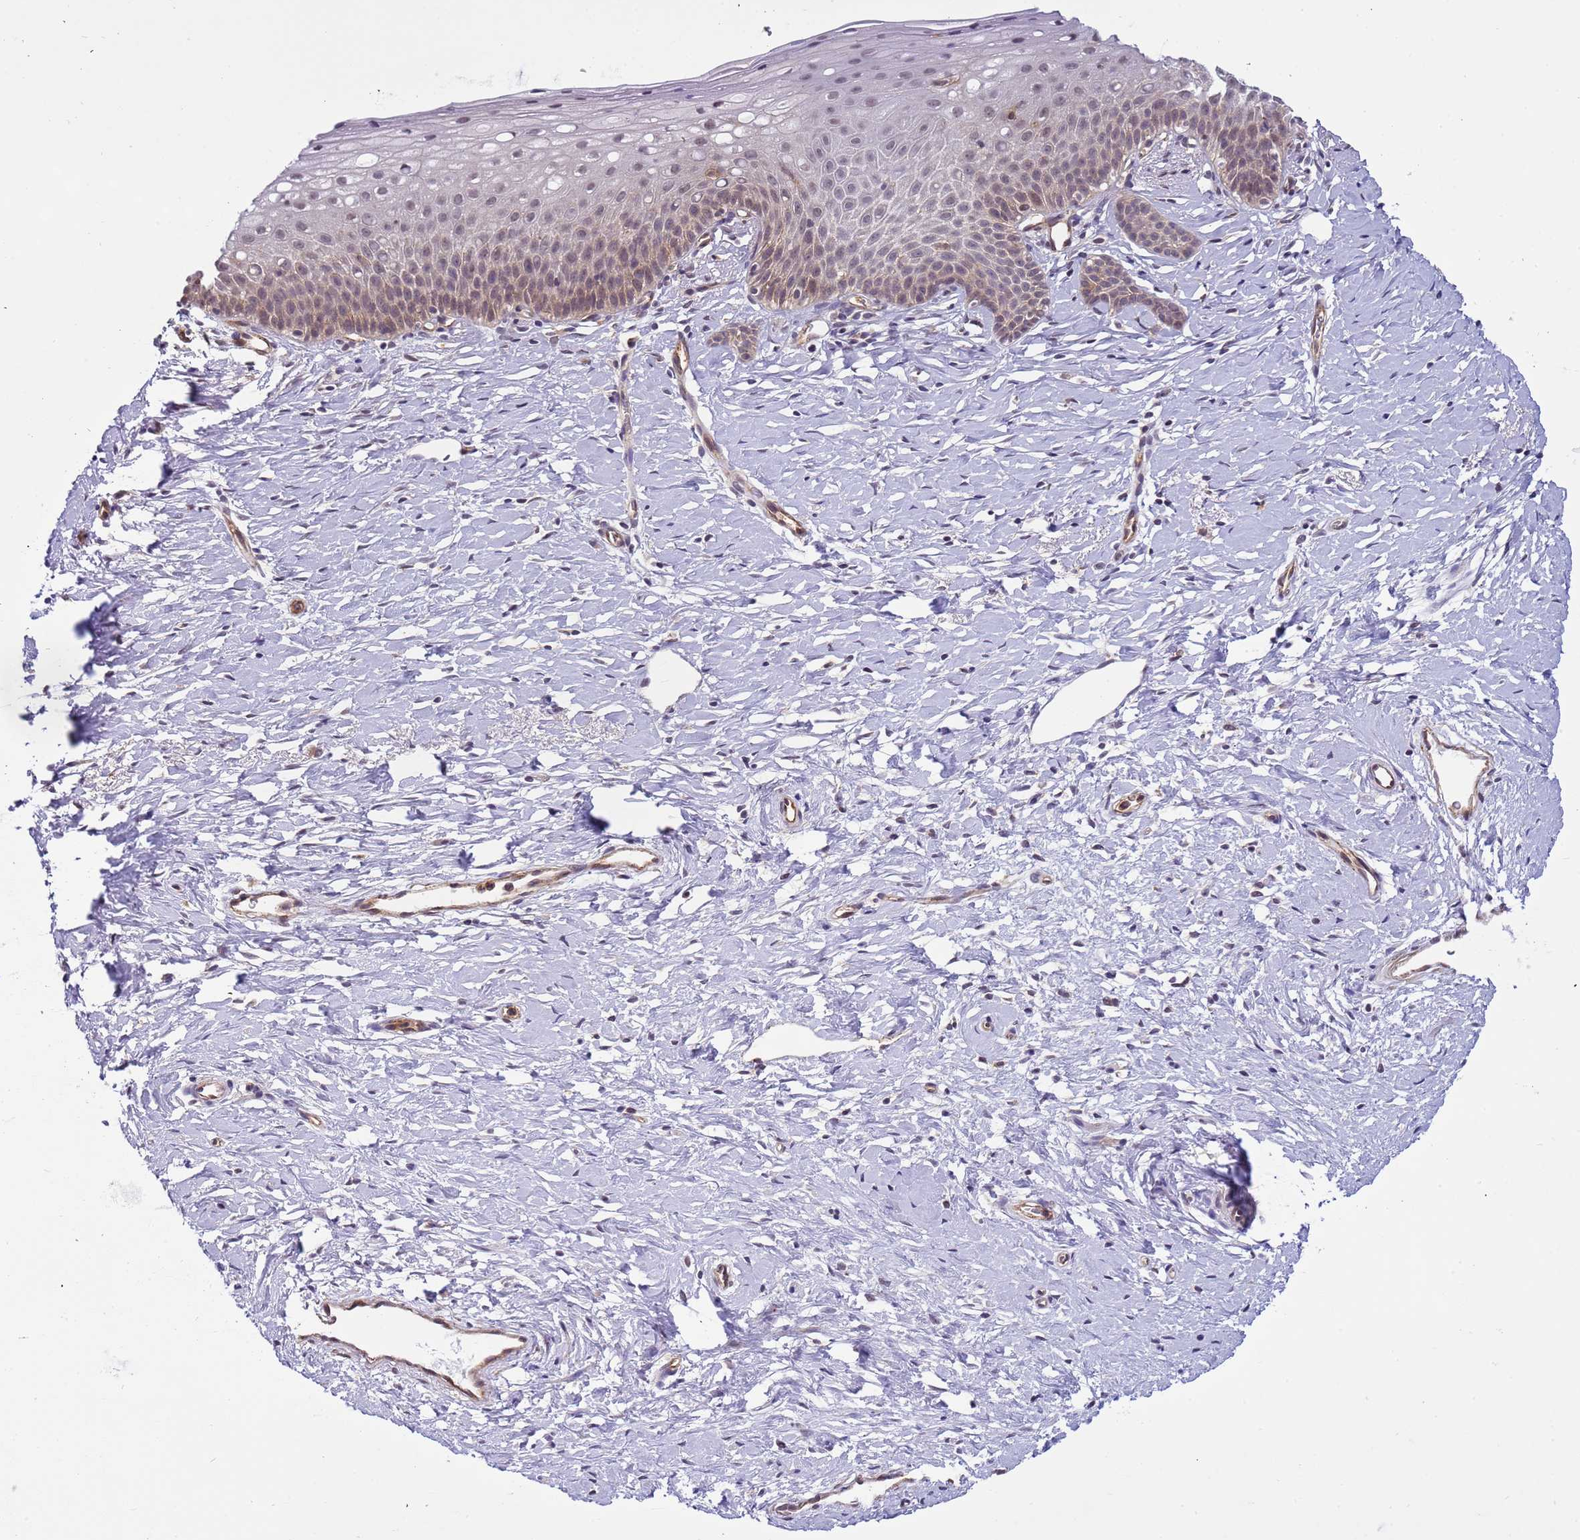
{"staining": {"intensity": "moderate", "quantity": "25%-75%", "location": "cytoplasmic/membranous,nuclear"}, "tissue": "cervix", "cell_type": "Glandular cells", "image_type": "normal", "snomed": [{"axis": "morphology", "description": "Normal tissue, NOS"}, {"axis": "topography", "description": "Cervix"}], "caption": "Protein analysis of unremarkable cervix demonstrates moderate cytoplasmic/membranous,nuclear expression in approximately 25%-75% of glandular cells.", "gene": "EMC2", "patient": {"sex": "female", "age": 36}}